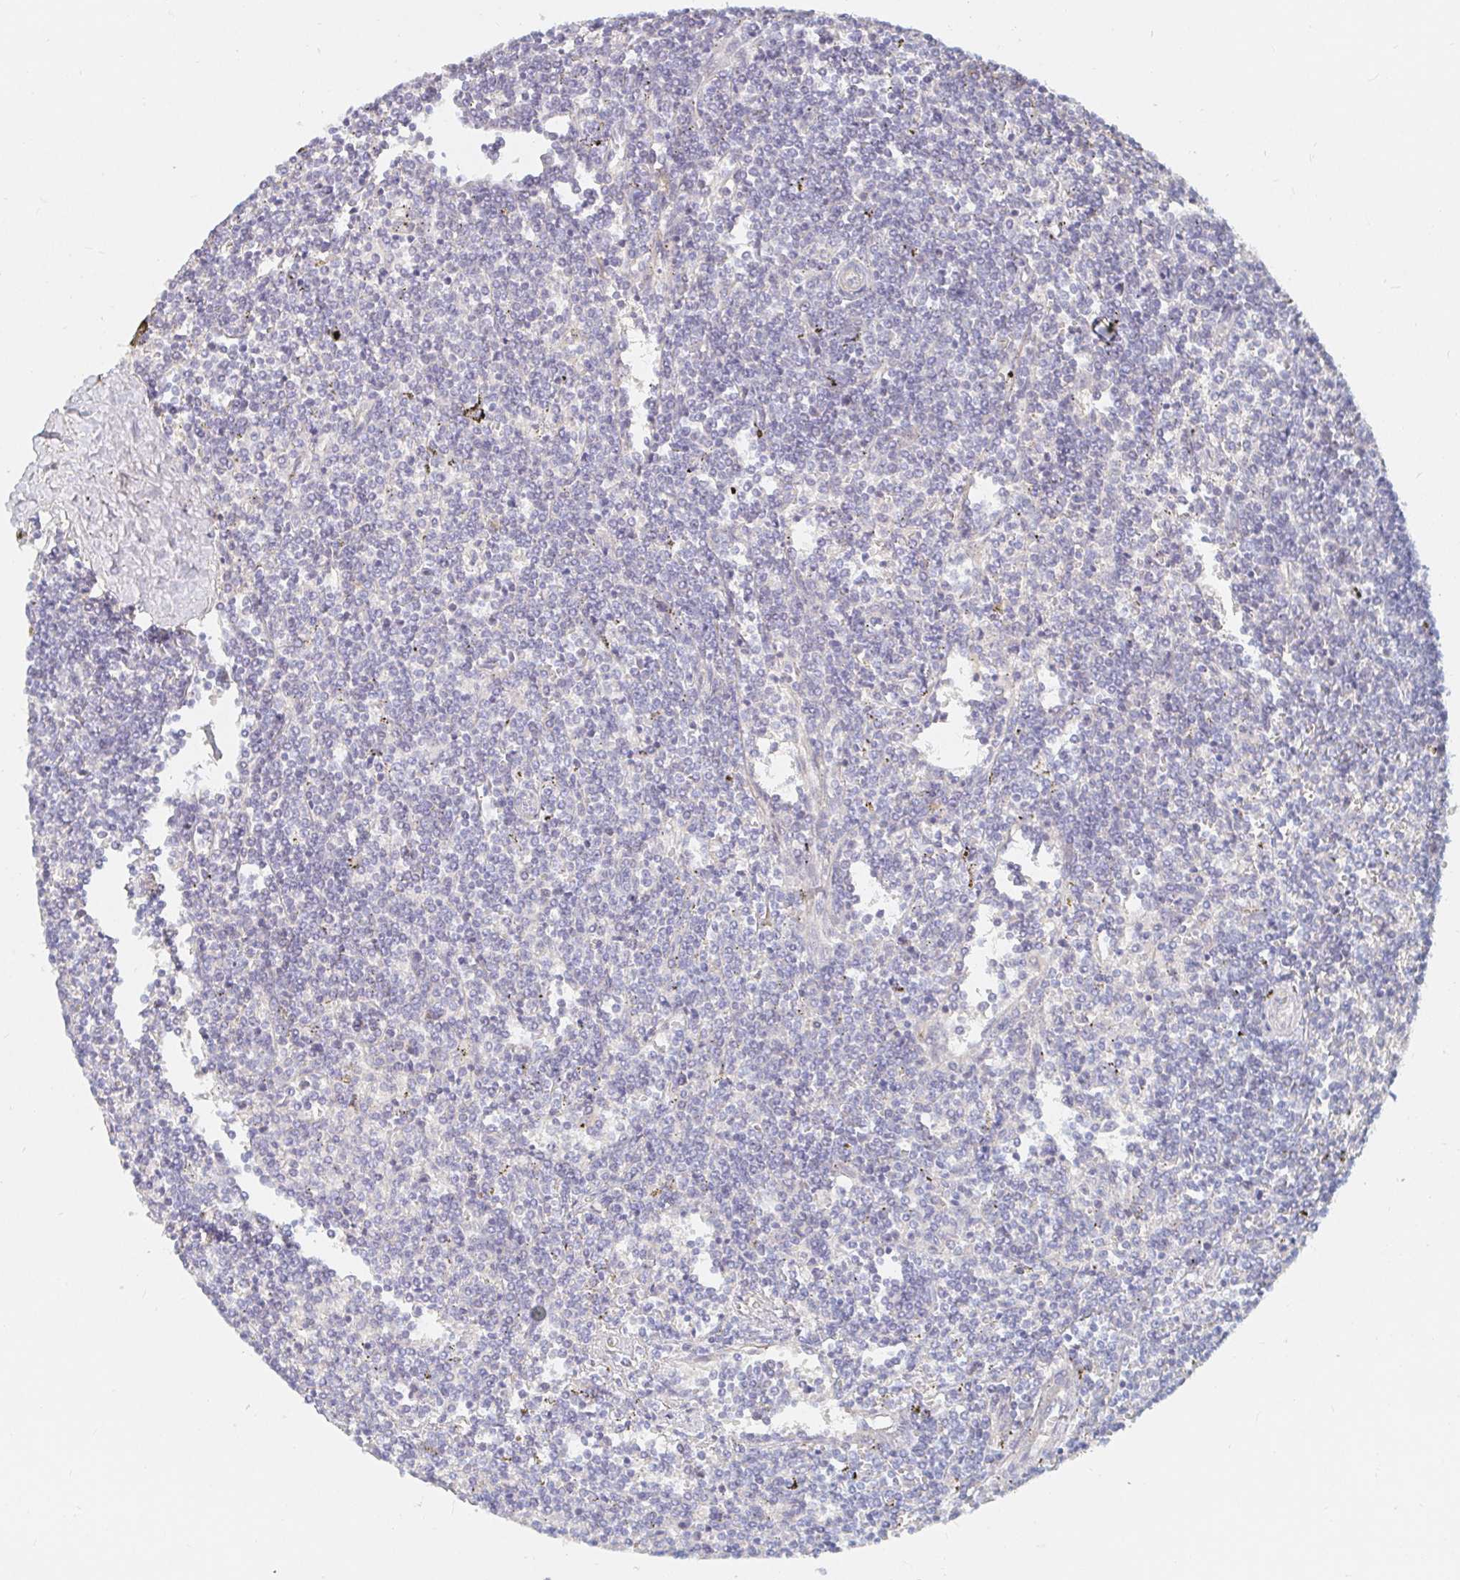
{"staining": {"intensity": "negative", "quantity": "none", "location": "none"}, "tissue": "lymphoma", "cell_type": "Tumor cells", "image_type": "cancer", "snomed": [{"axis": "morphology", "description": "Malignant lymphoma, non-Hodgkin's type, Low grade"}, {"axis": "topography", "description": "Spleen"}], "caption": "The image exhibits no staining of tumor cells in low-grade malignant lymphoma, non-Hodgkin's type.", "gene": "NME9", "patient": {"sex": "male", "age": 78}}